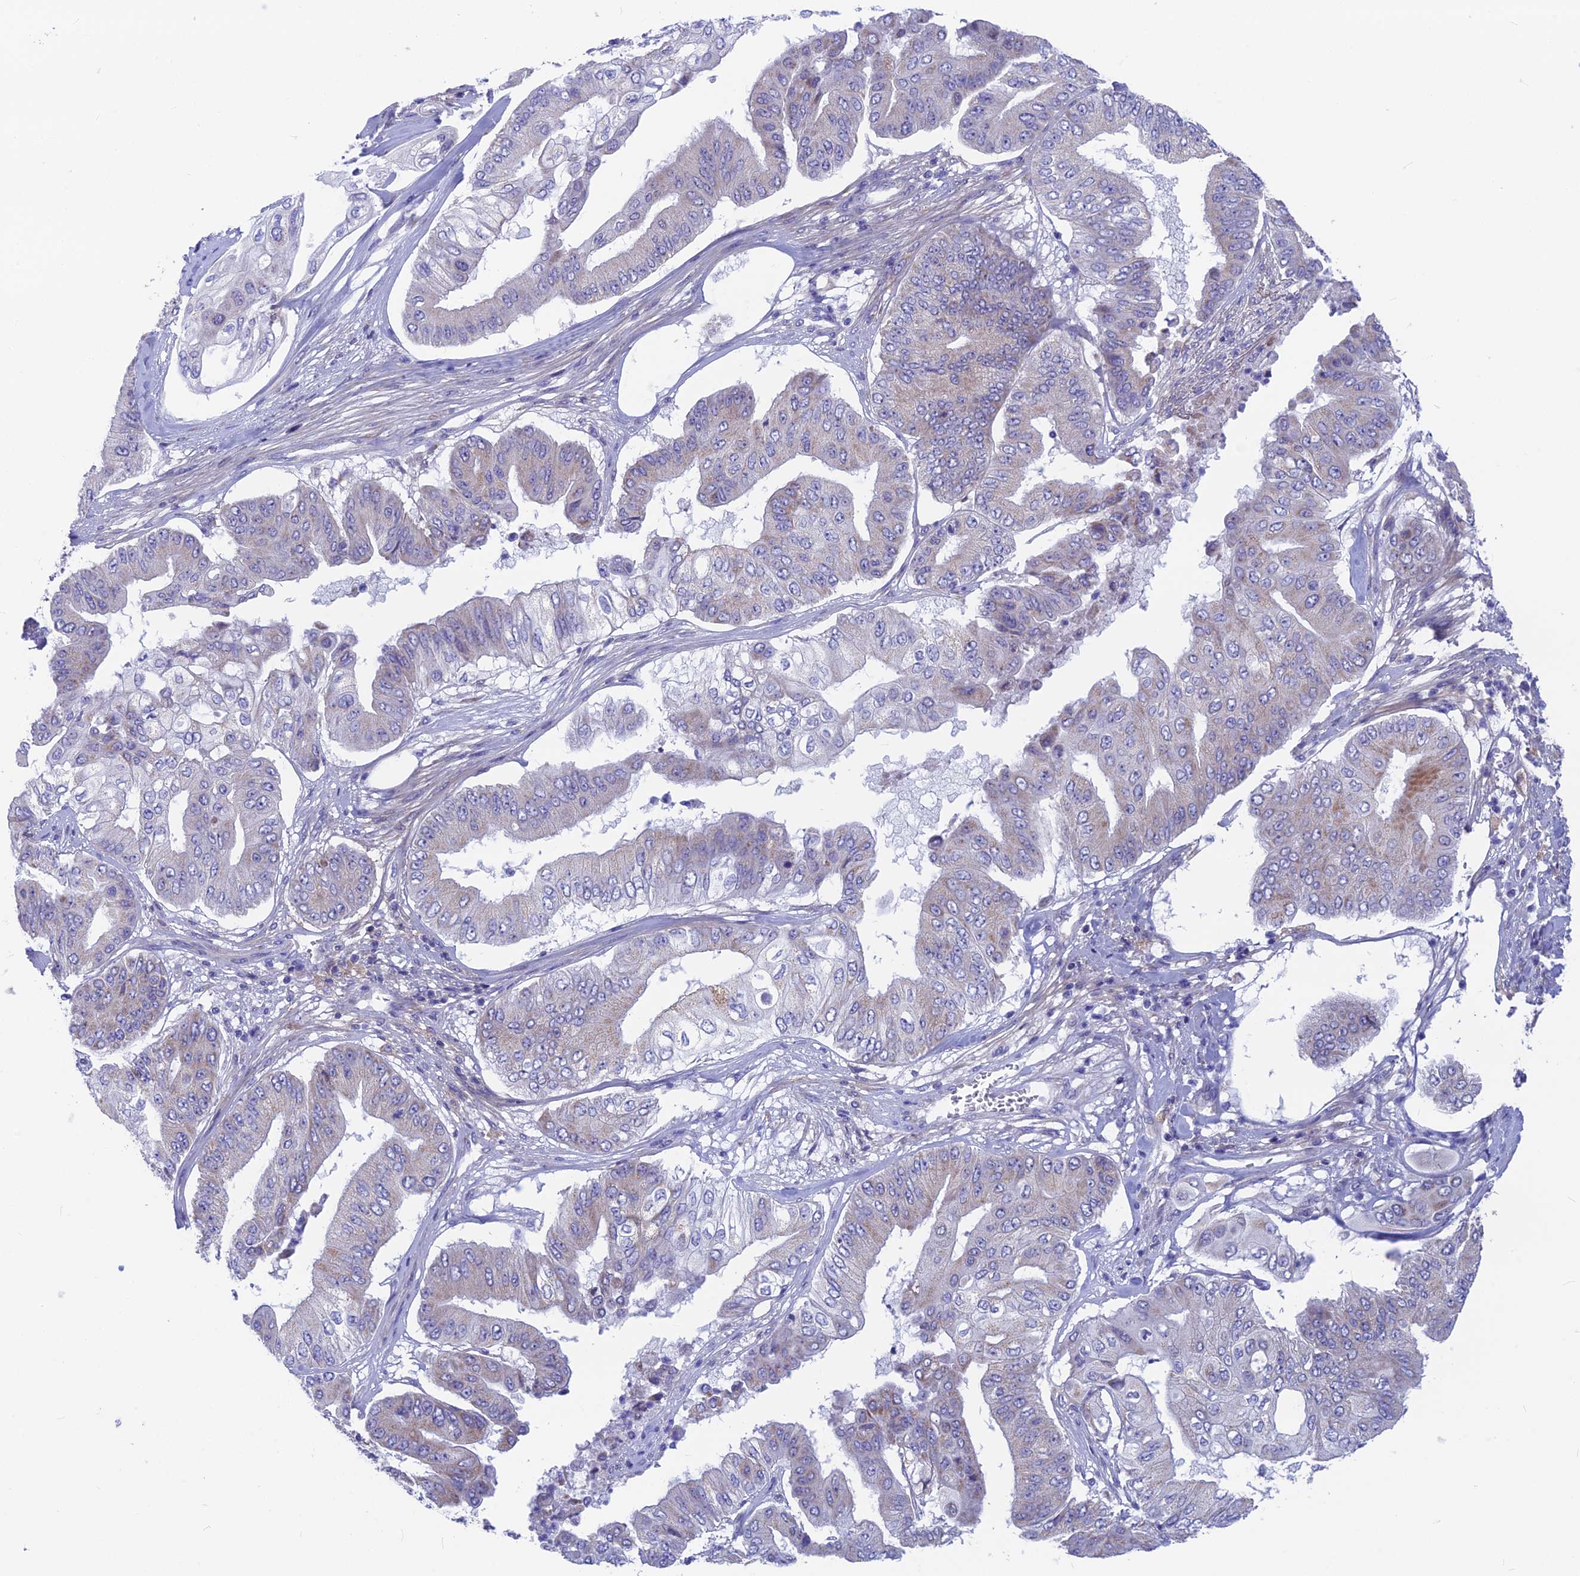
{"staining": {"intensity": "moderate", "quantity": "<25%", "location": "cytoplasmic/membranous"}, "tissue": "pancreatic cancer", "cell_type": "Tumor cells", "image_type": "cancer", "snomed": [{"axis": "morphology", "description": "Adenocarcinoma, NOS"}, {"axis": "topography", "description": "Pancreas"}], "caption": "This photomicrograph reveals immunohistochemistry staining of pancreatic cancer (adenocarcinoma), with low moderate cytoplasmic/membranous staining in about <25% of tumor cells.", "gene": "PLAC9", "patient": {"sex": "female", "age": 77}}